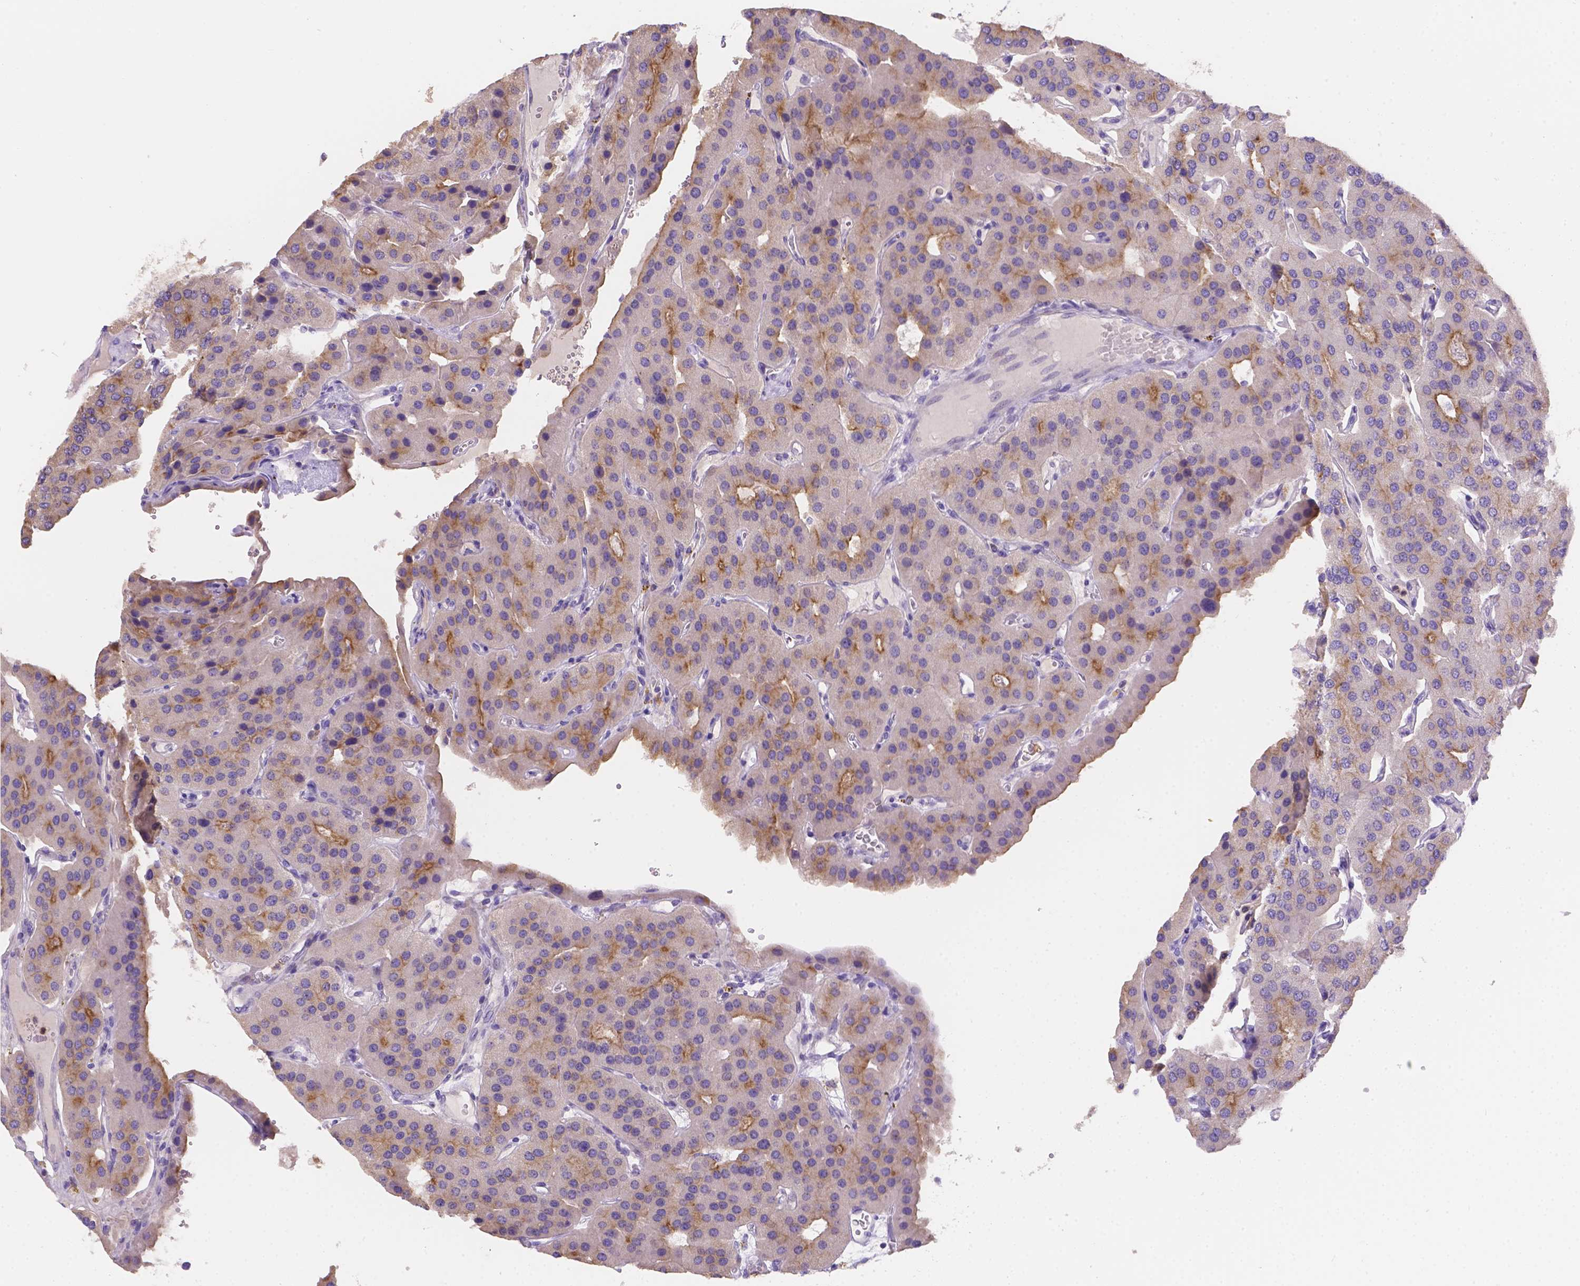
{"staining": {"intensity": "moderate", "quantity": "25%-75%", "location": "cytoplasmic/membranous"}, "tissue": "parathyroid gland", "cell_type": "Glandular cells", "image_type": "normal", "snomed": [{"axis": "morphology", "description": "Normal tissue, NOS"}, {"axis": "morphology", "description": "Adenoma, NOS"}, {"axis": "topography", "description": "Parathyroid gland"}], "caption": "A medium amount of moderate cytoplasmic/membranous positivity is present in approximately 25%-75% of glandular cells in unremarkable parathyroid gland. Using DAB (3,3'-diaminobenzidine) (brown) and hematoxylin (blue) stains, captured at high magnification using brightfield microscopy.", "gene": "NXPE2", "patient": {"sex": "female", "age": 86}}